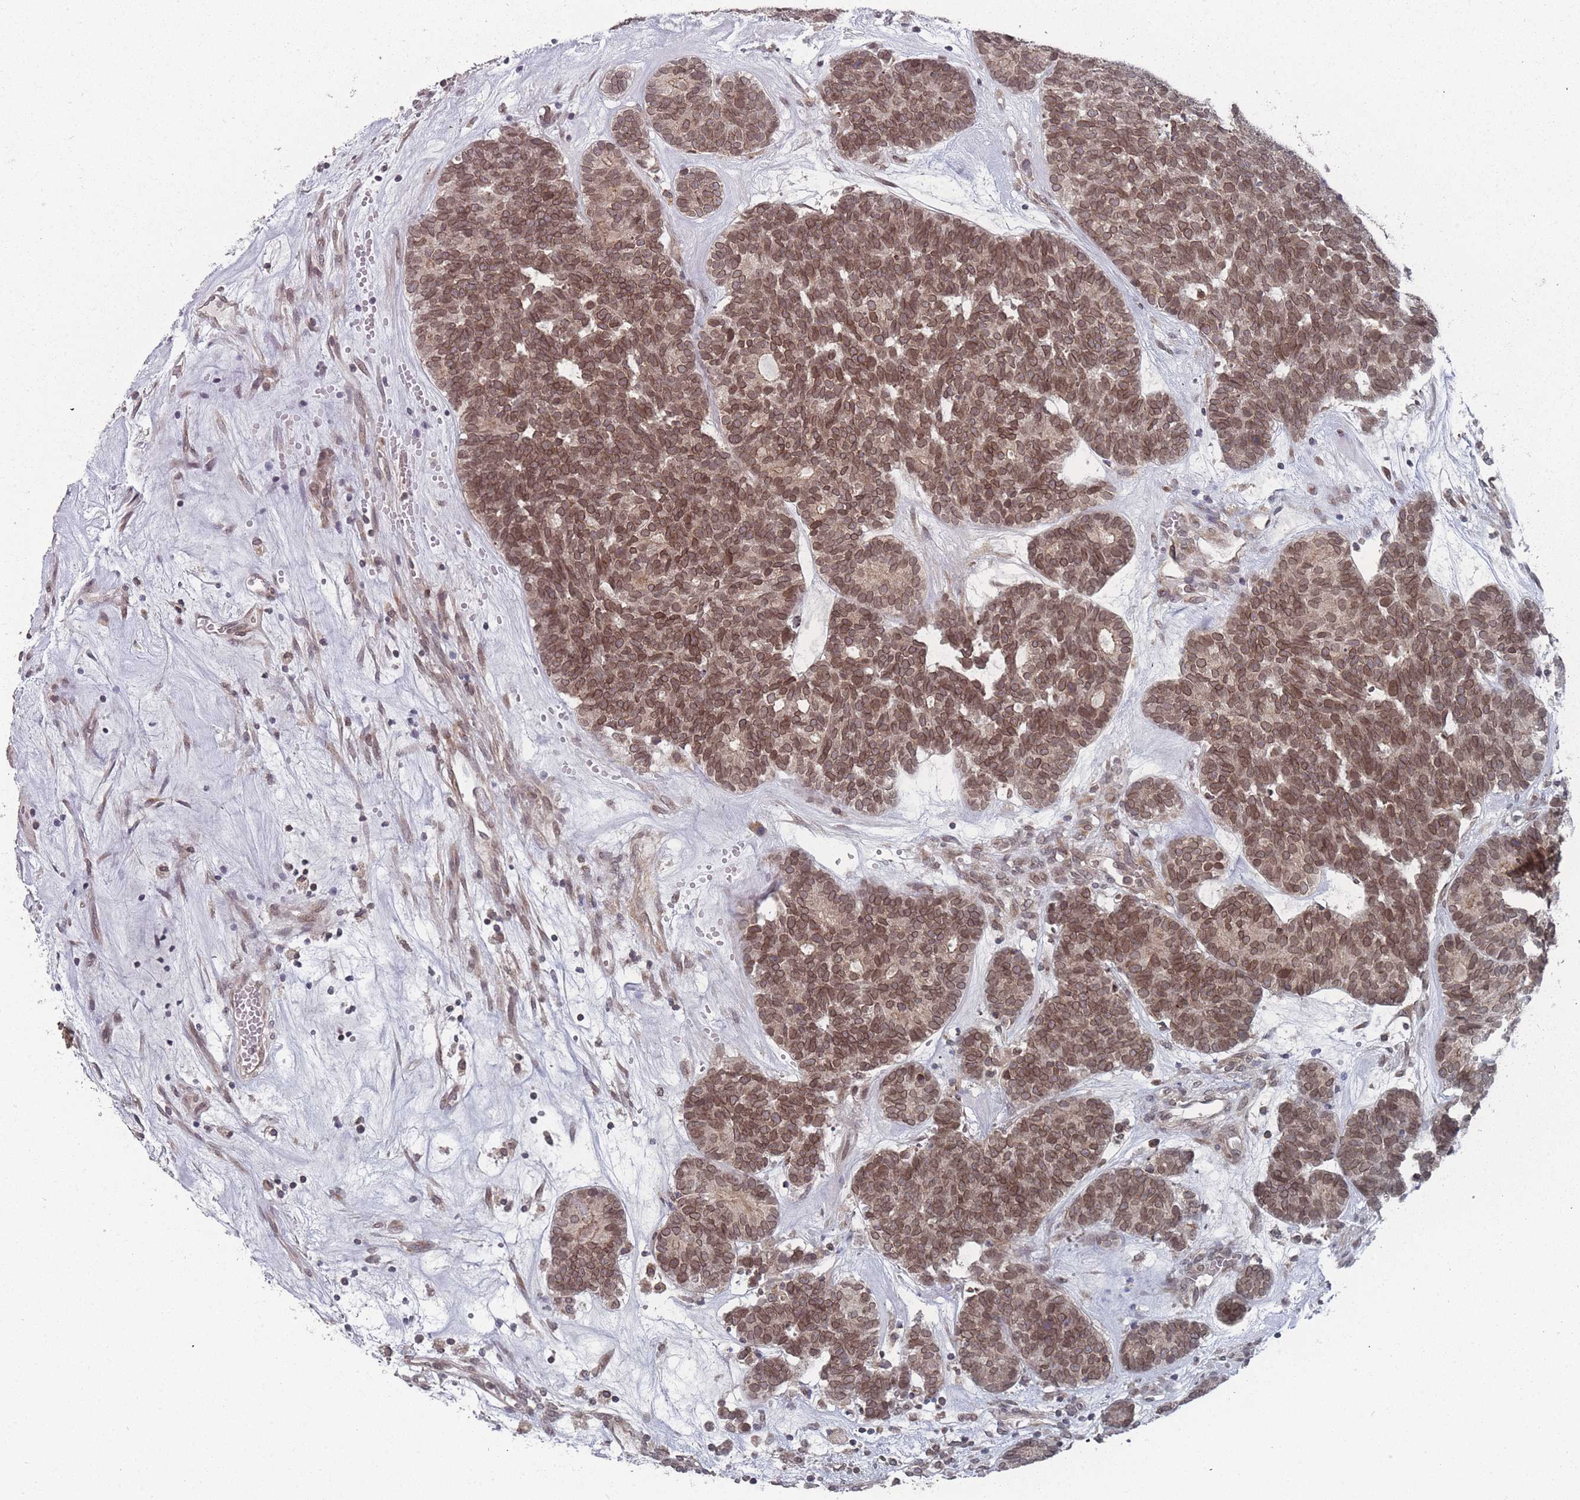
{"staining": {"intensity": "moderate", "quantity": ">75%", "location": "cytoplasmic/membranous,nuclear"}, "tissue": "head and neck cancer", "cell_type": "Tumor cells", "image_type": "cancer", "snomed": [{"axis": "morphology", "description": "Adenocarcinoma, NOS"}, {"axis": "topography", "description": "Head-Neck"}], "caption": "There is medium levels of moderate cytoplasmic/membranous and nuclear staining in tumor cells of head and neck cancer, as demonstrated by immunohistochemical staining (brown color).", "gene": "TBC1D25", "patient": {"sex": "female", "age": 81}}